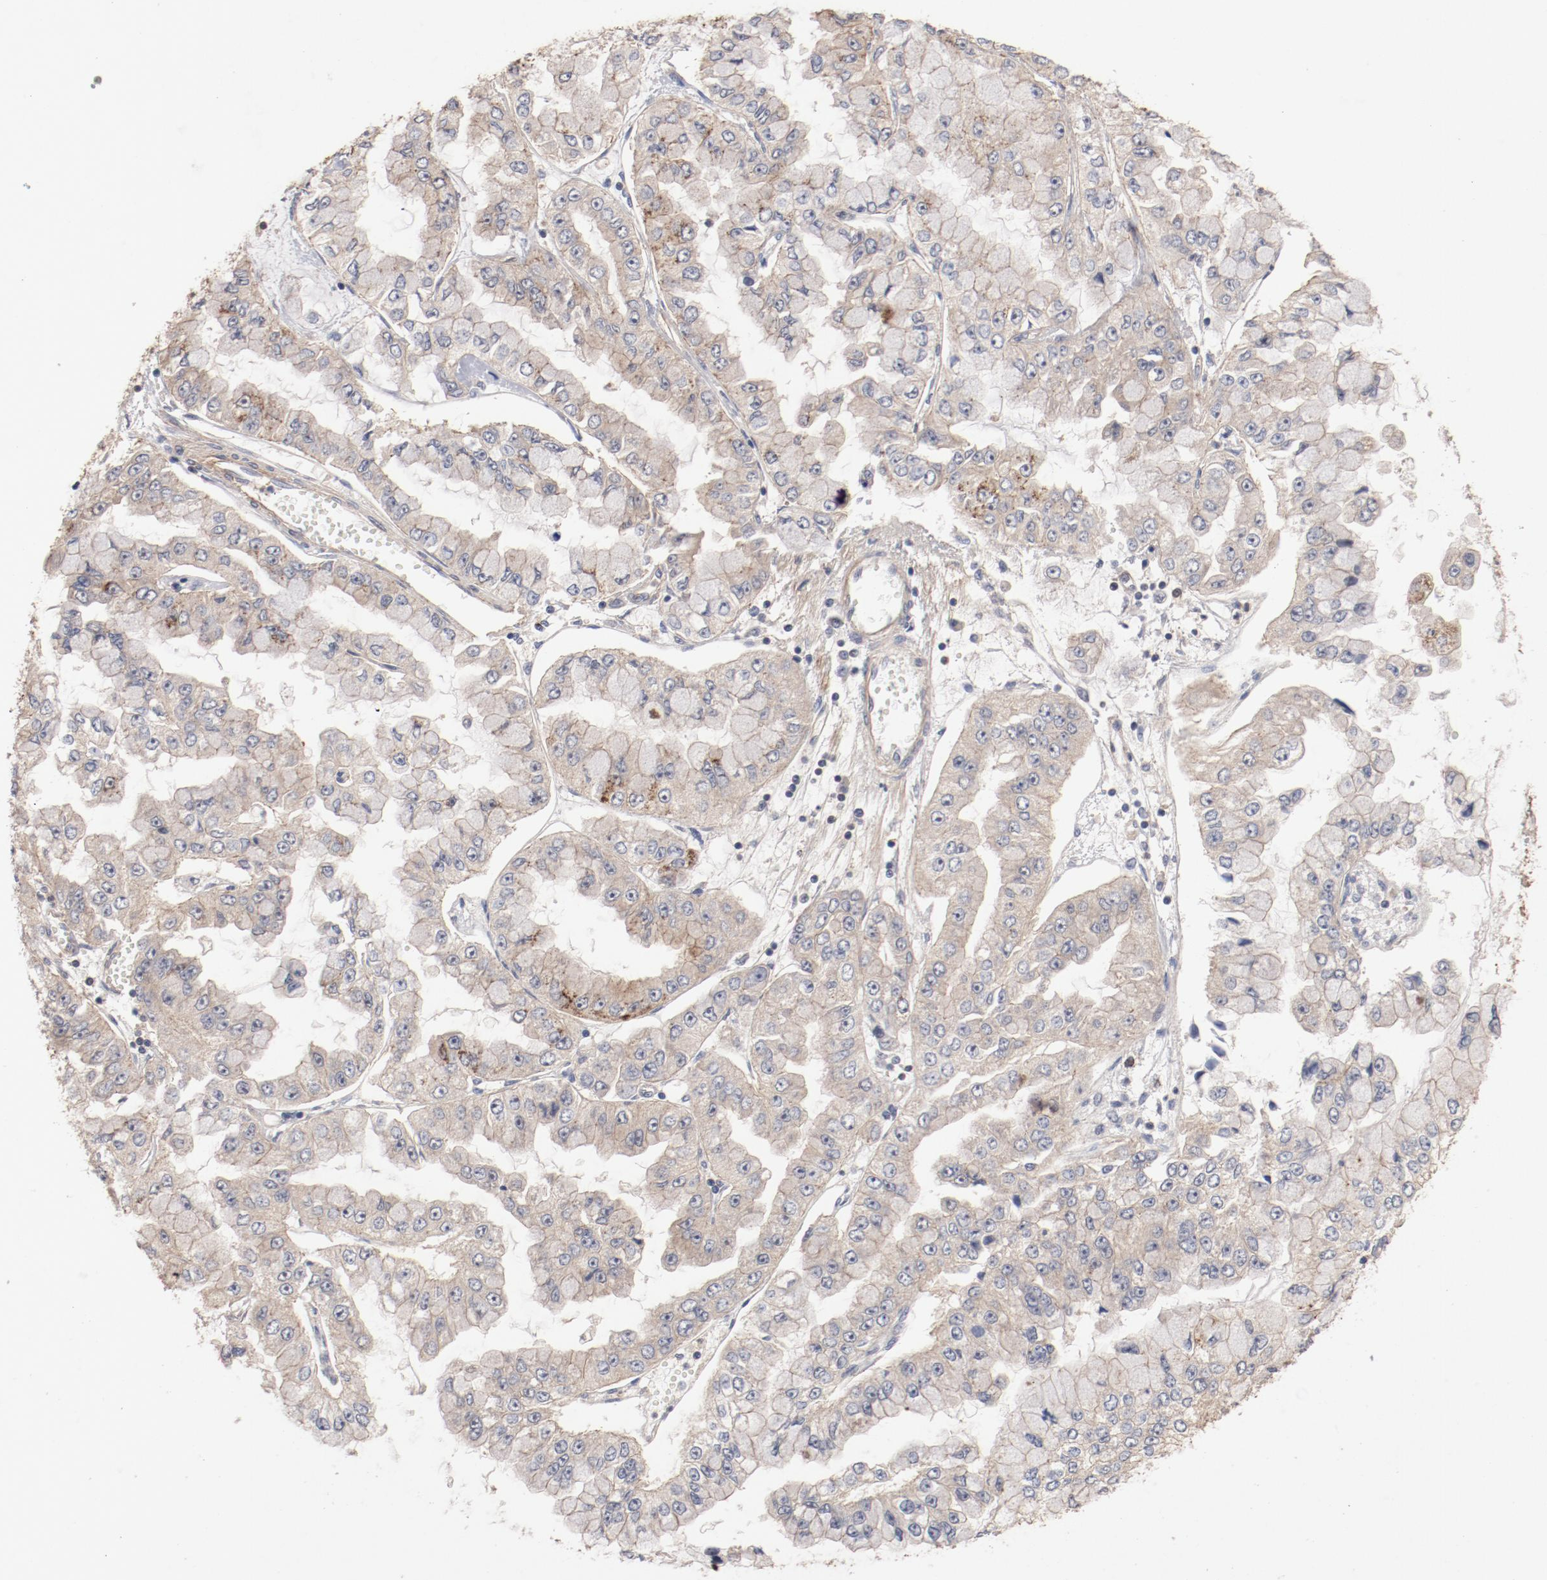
{"staining": {"intensity": "weak", "quantity": ">75%", "location": "cytoplasmic/membranous"}, "tissue": "liver cancer", "cell_type": "Tumor cells", "image_type": "cancer", "snomed": [{"axis": "morphology", "description": "Cholangiocarcinoma"}, {"axis": "topography", "description": "Liver"}], "caption": "This is a micrograph of immunohistochemistry (IHC) staining of liver cancer (cholangiocarcinoma), which shows weak expression in the cytoplasmic/membranous of tumor cells.", "gene": "GUF1", "patient": {"sex": "female", "age": 79}}